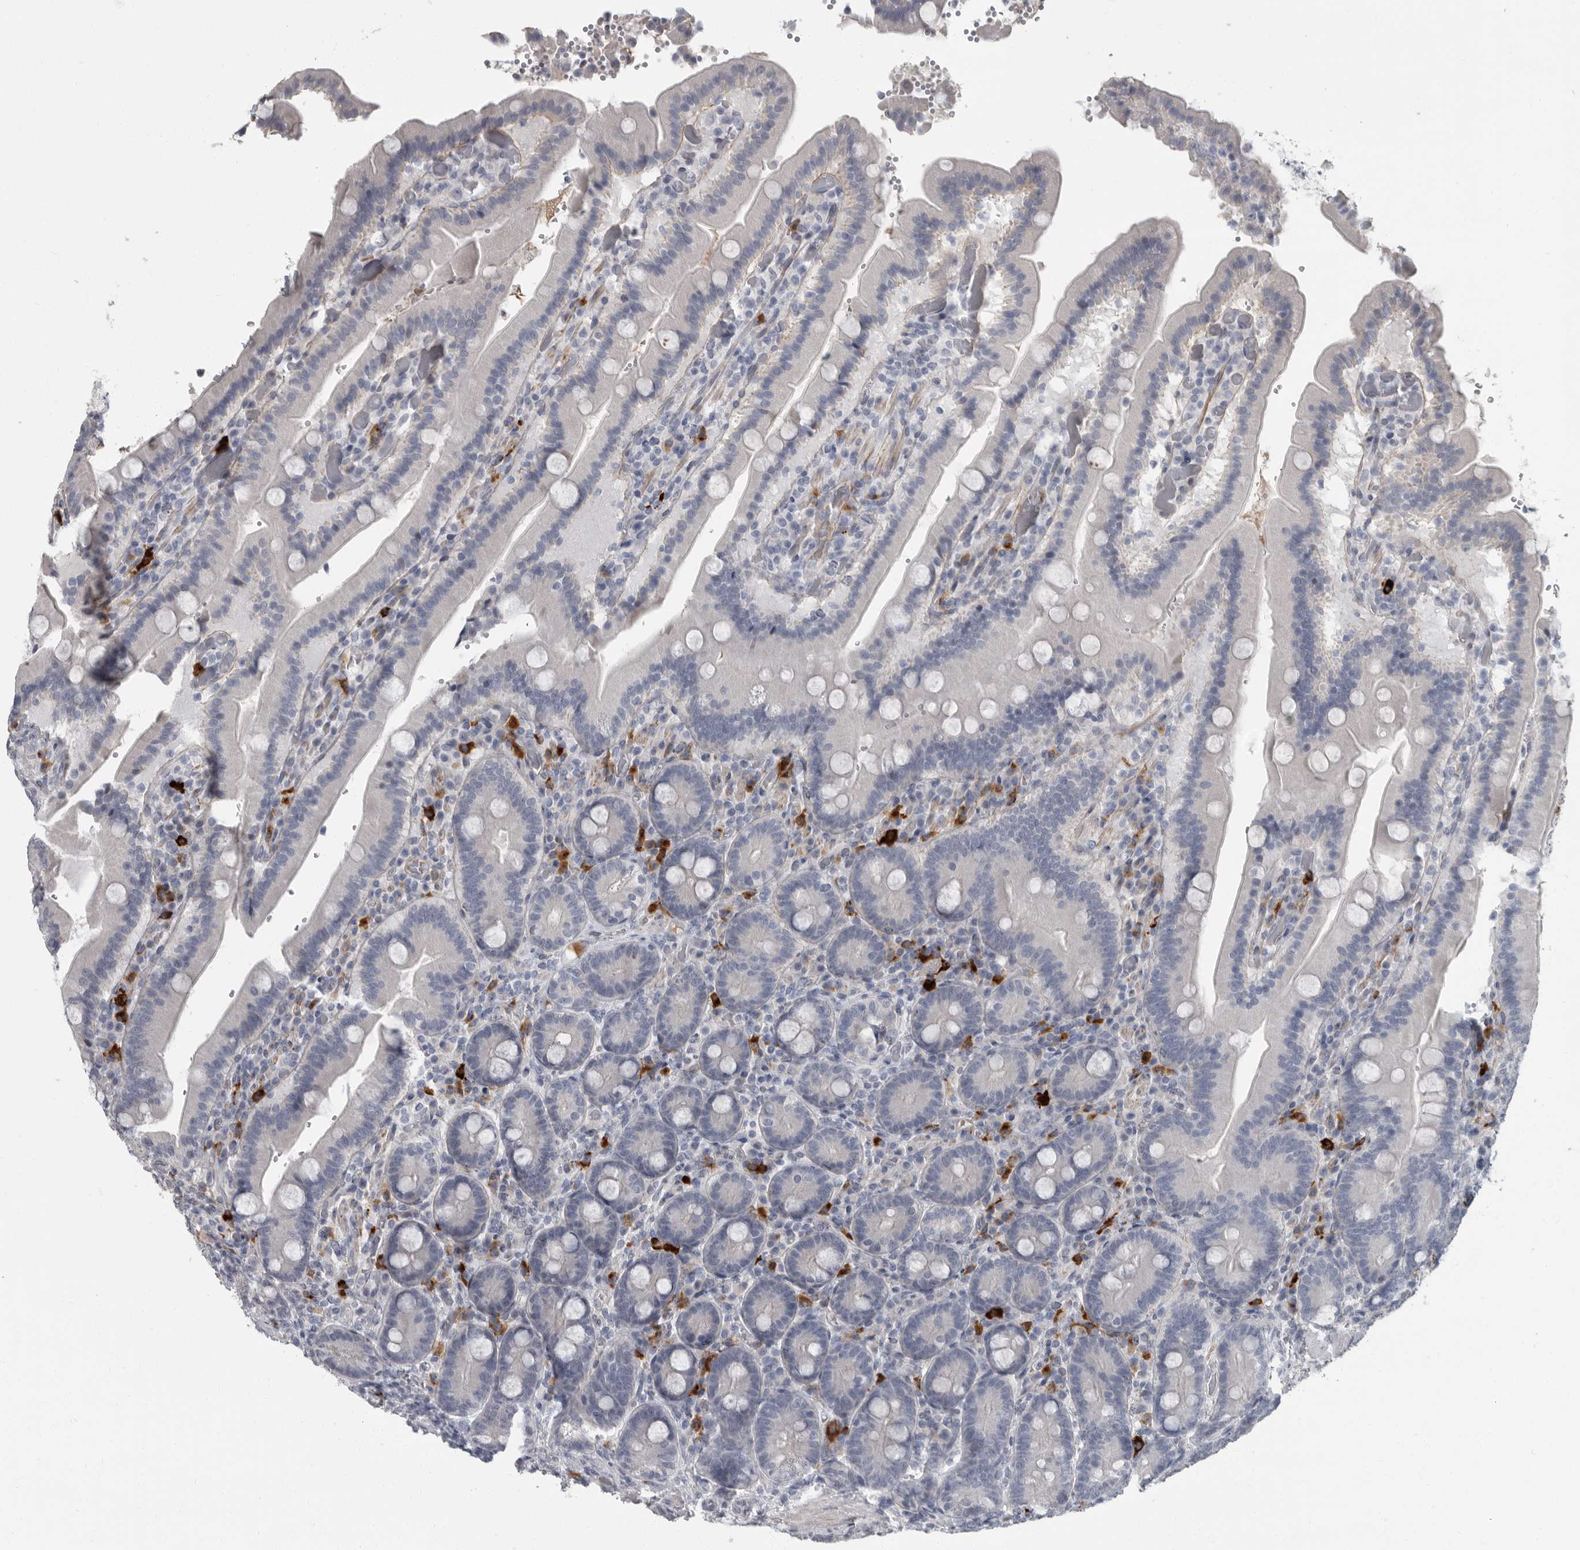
{"staining": {"intensity": "negative", "quantity": "none", "location": "none"}, "tissue": "duodenum", "cell_type": "Glandular cells", "image_type": "normal", "snomed": [{"axis": "morphology", "description": "Normal tissue, NOS"}, {"axis": "topography", "description": "Duodenum"}], "caption": "Glandular cells show no significant positivity in normal duodenum. (Stains: DAB immunohistochemistry with hematoxylin counter stain, Microscopy: brightfield microscopy at high magnification).", "gene": "SLC25A39", "patient": {"sex": "female", "age": 62}}